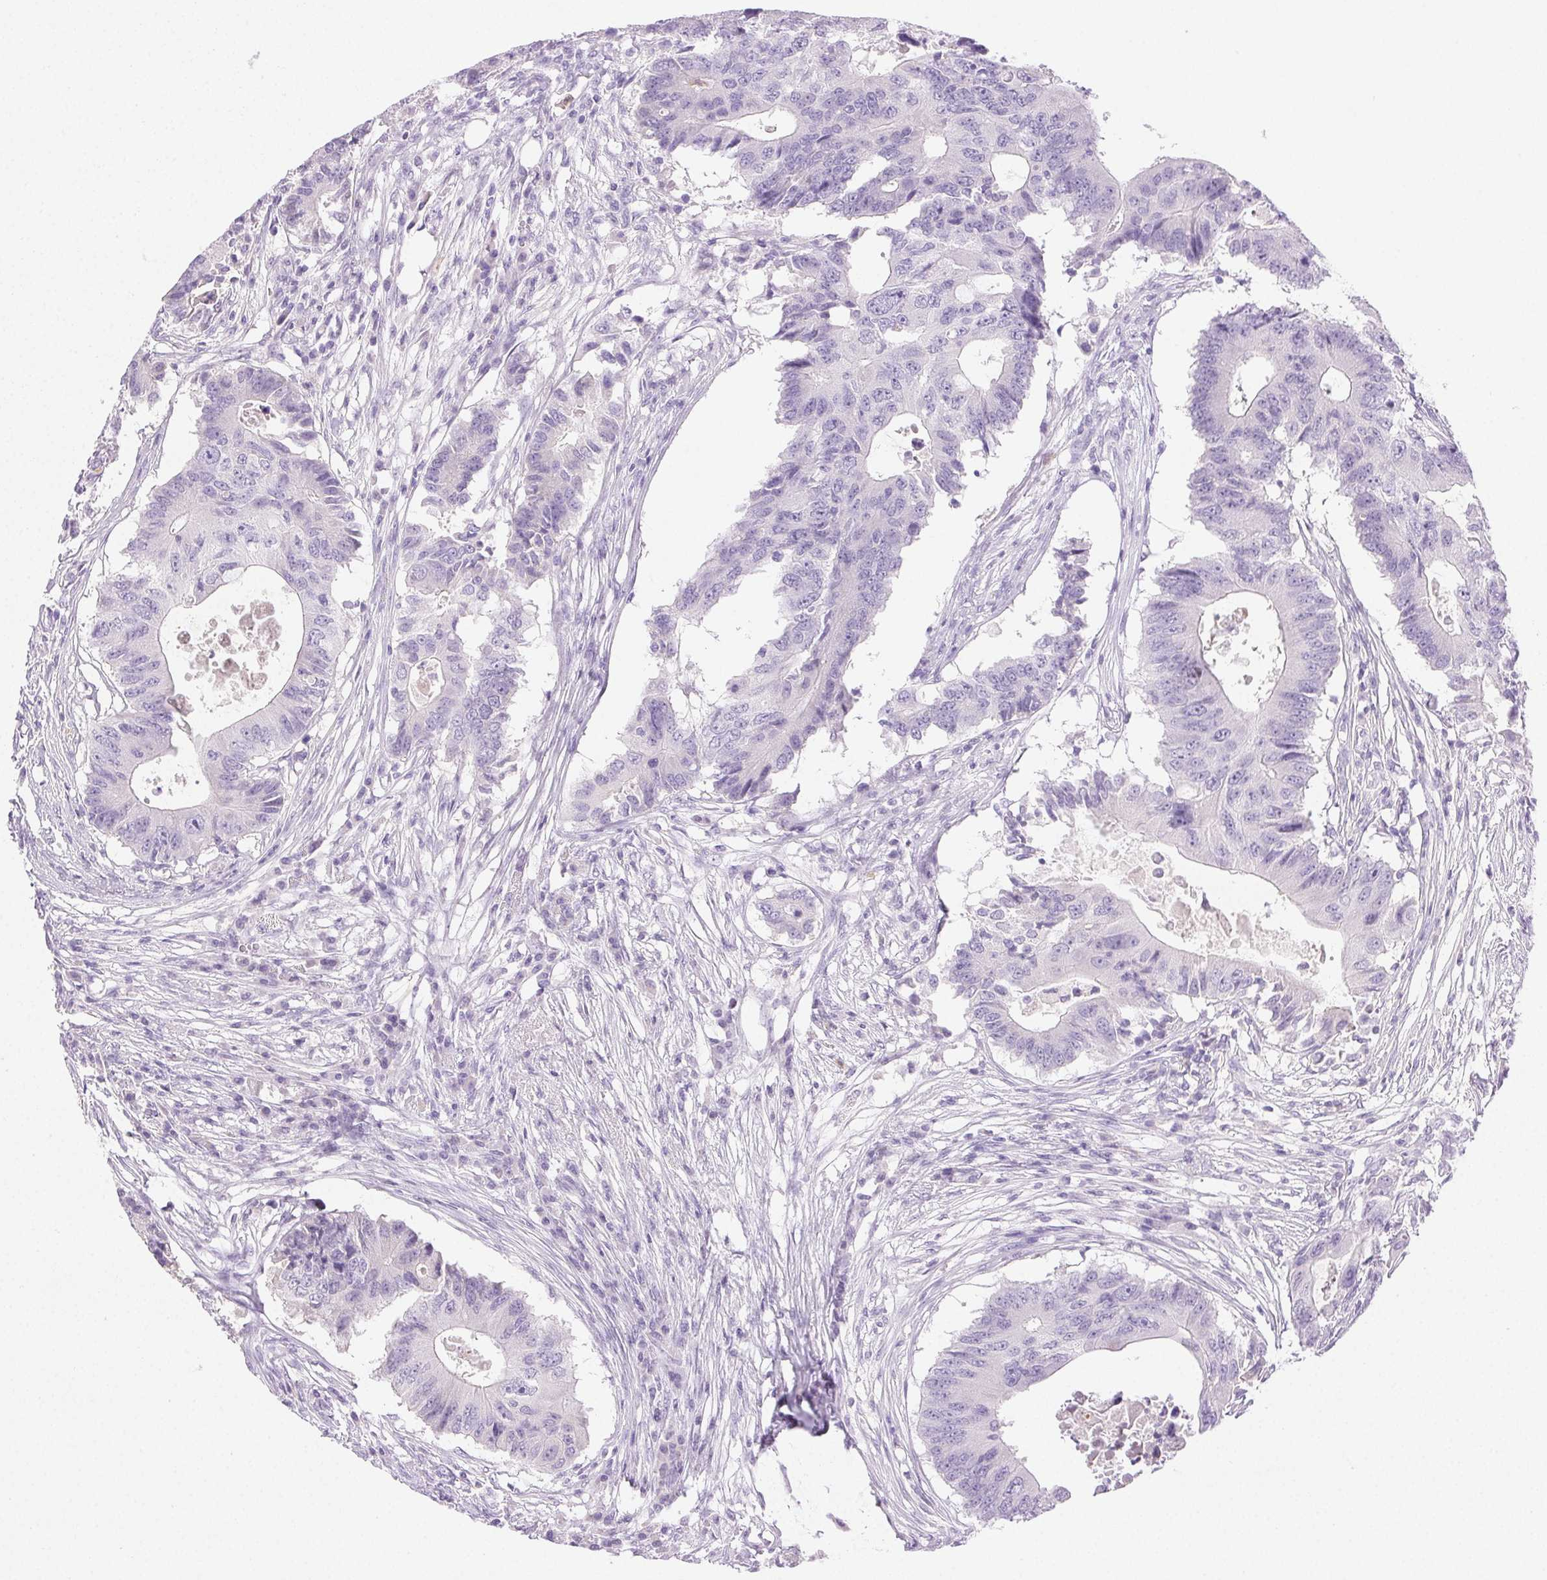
{"staining": {"intensity": "negative", "quantity": "none", "location": "none"}, "tissue": "colorectal cancer", "cell_type": "Tumor cells", "image_type": "cancer", "snomed": [{"axis": "morphology", "description": "Adenocarcinoma, NOS"}, {"axis": "topography", "description": "Colon"}], "caption": "Immunohistochemistry (IHC) of colorectal adenocarcinoma reveals no positivity in tumor cells.", "gene": "EMX2", "patient": {"sex": "male", "age": 71}}